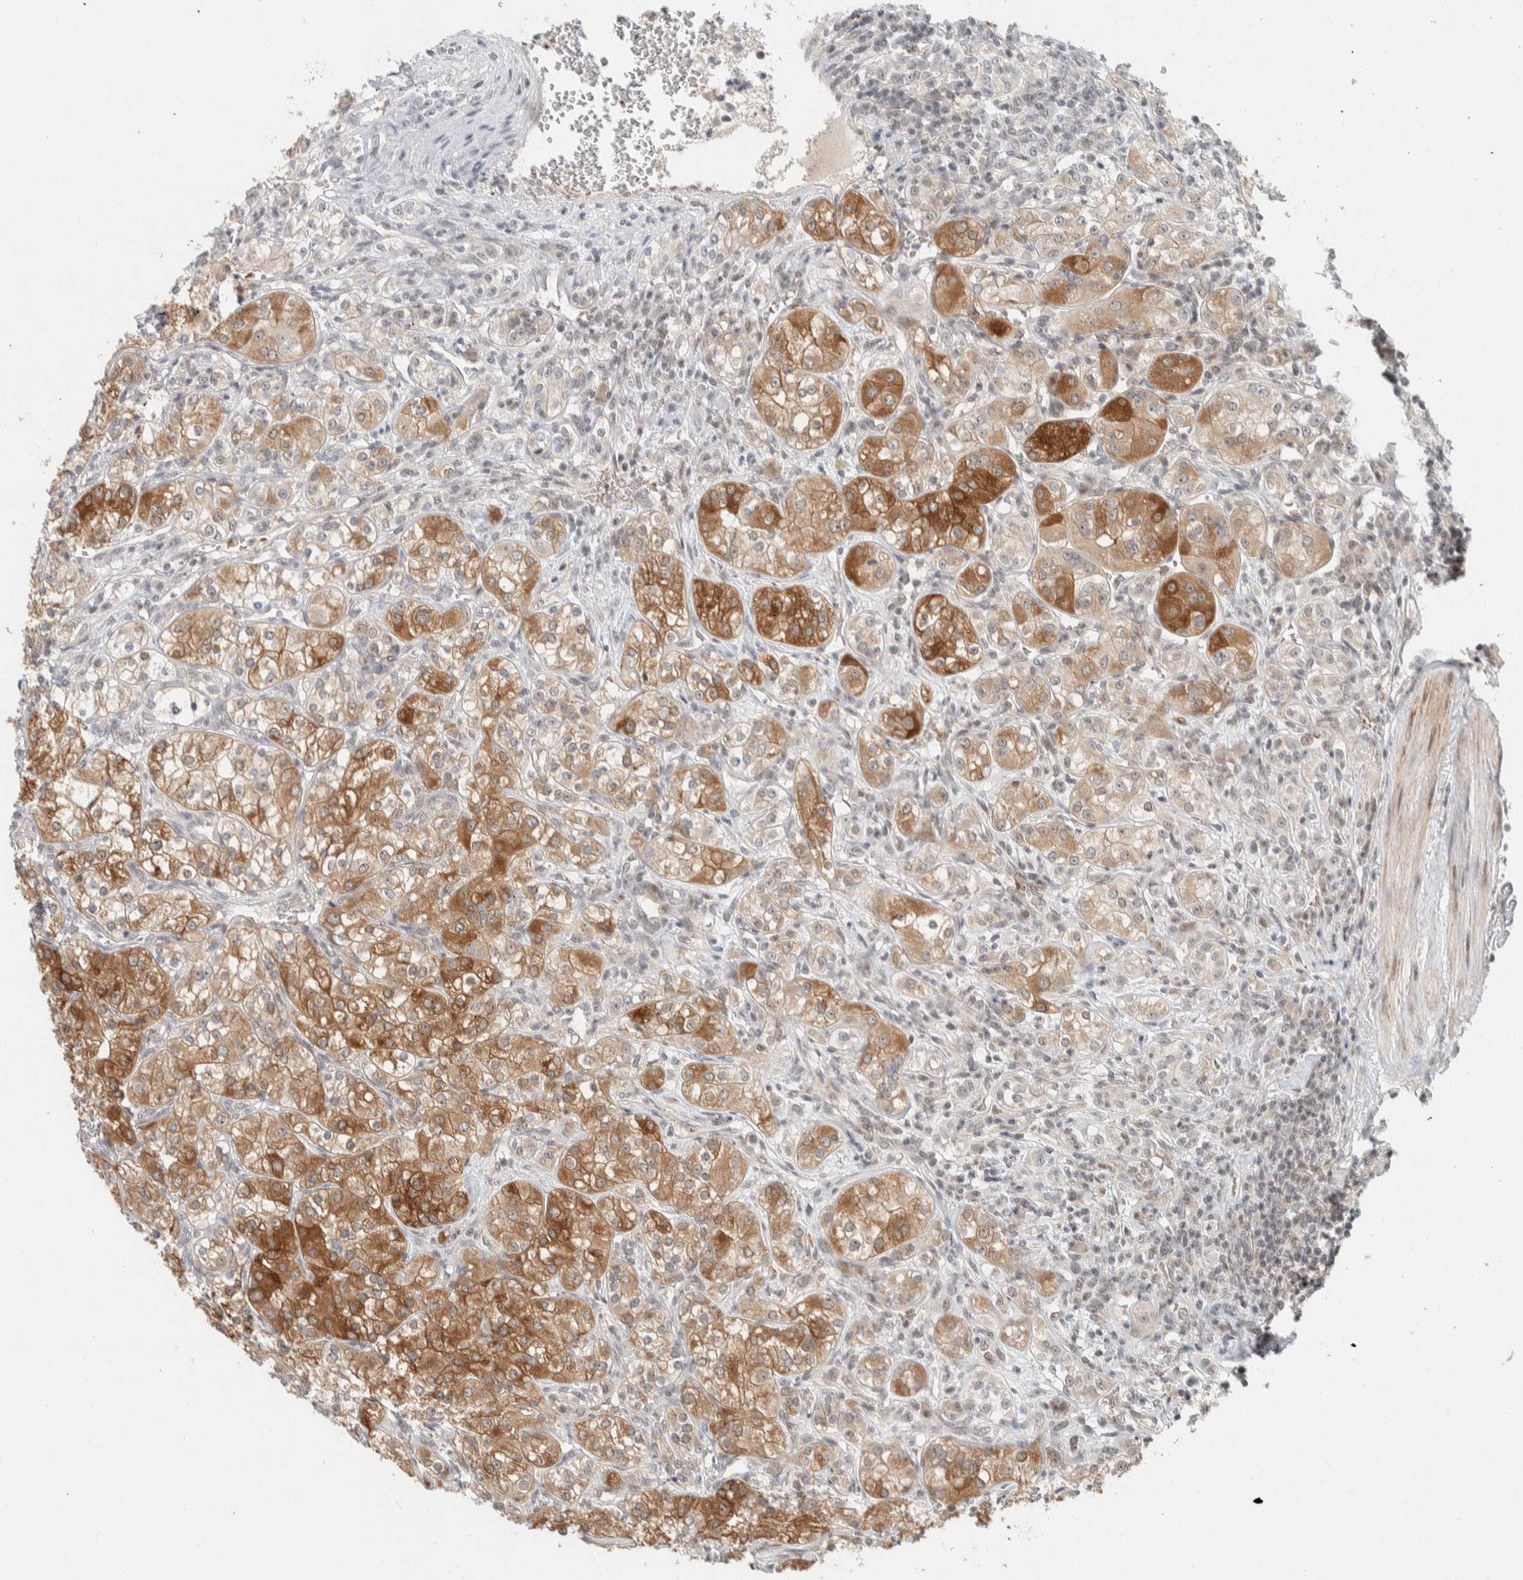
{"staining": {"intensity": "moderate", "quantity": "25%-75%", "location": "cytoplasmic/membranous"}, "tissue": "renal cancer", "cell_type": "Tumor cells", "image_type": "cancer", "snomed": [{"axis": "morphology", "description": "Adenocarcinoma, NOS"}, {"axis": "topography", "description": "Kidney"}], "caption": "Immunohistochemical staining of adenocarcinoma (renal) displays medium levels of moderate cytoplasmic/membranous staining in about 25%-75% of tumor cells. The protein is stained brown, and the nuclei are stained in blue (DAB (3,3'-diaminobenzidine) IHC with brightfield microscopy, high magnification).", "gene": "ZBTB2", "patient": {"sex": "male", "age": 77}}